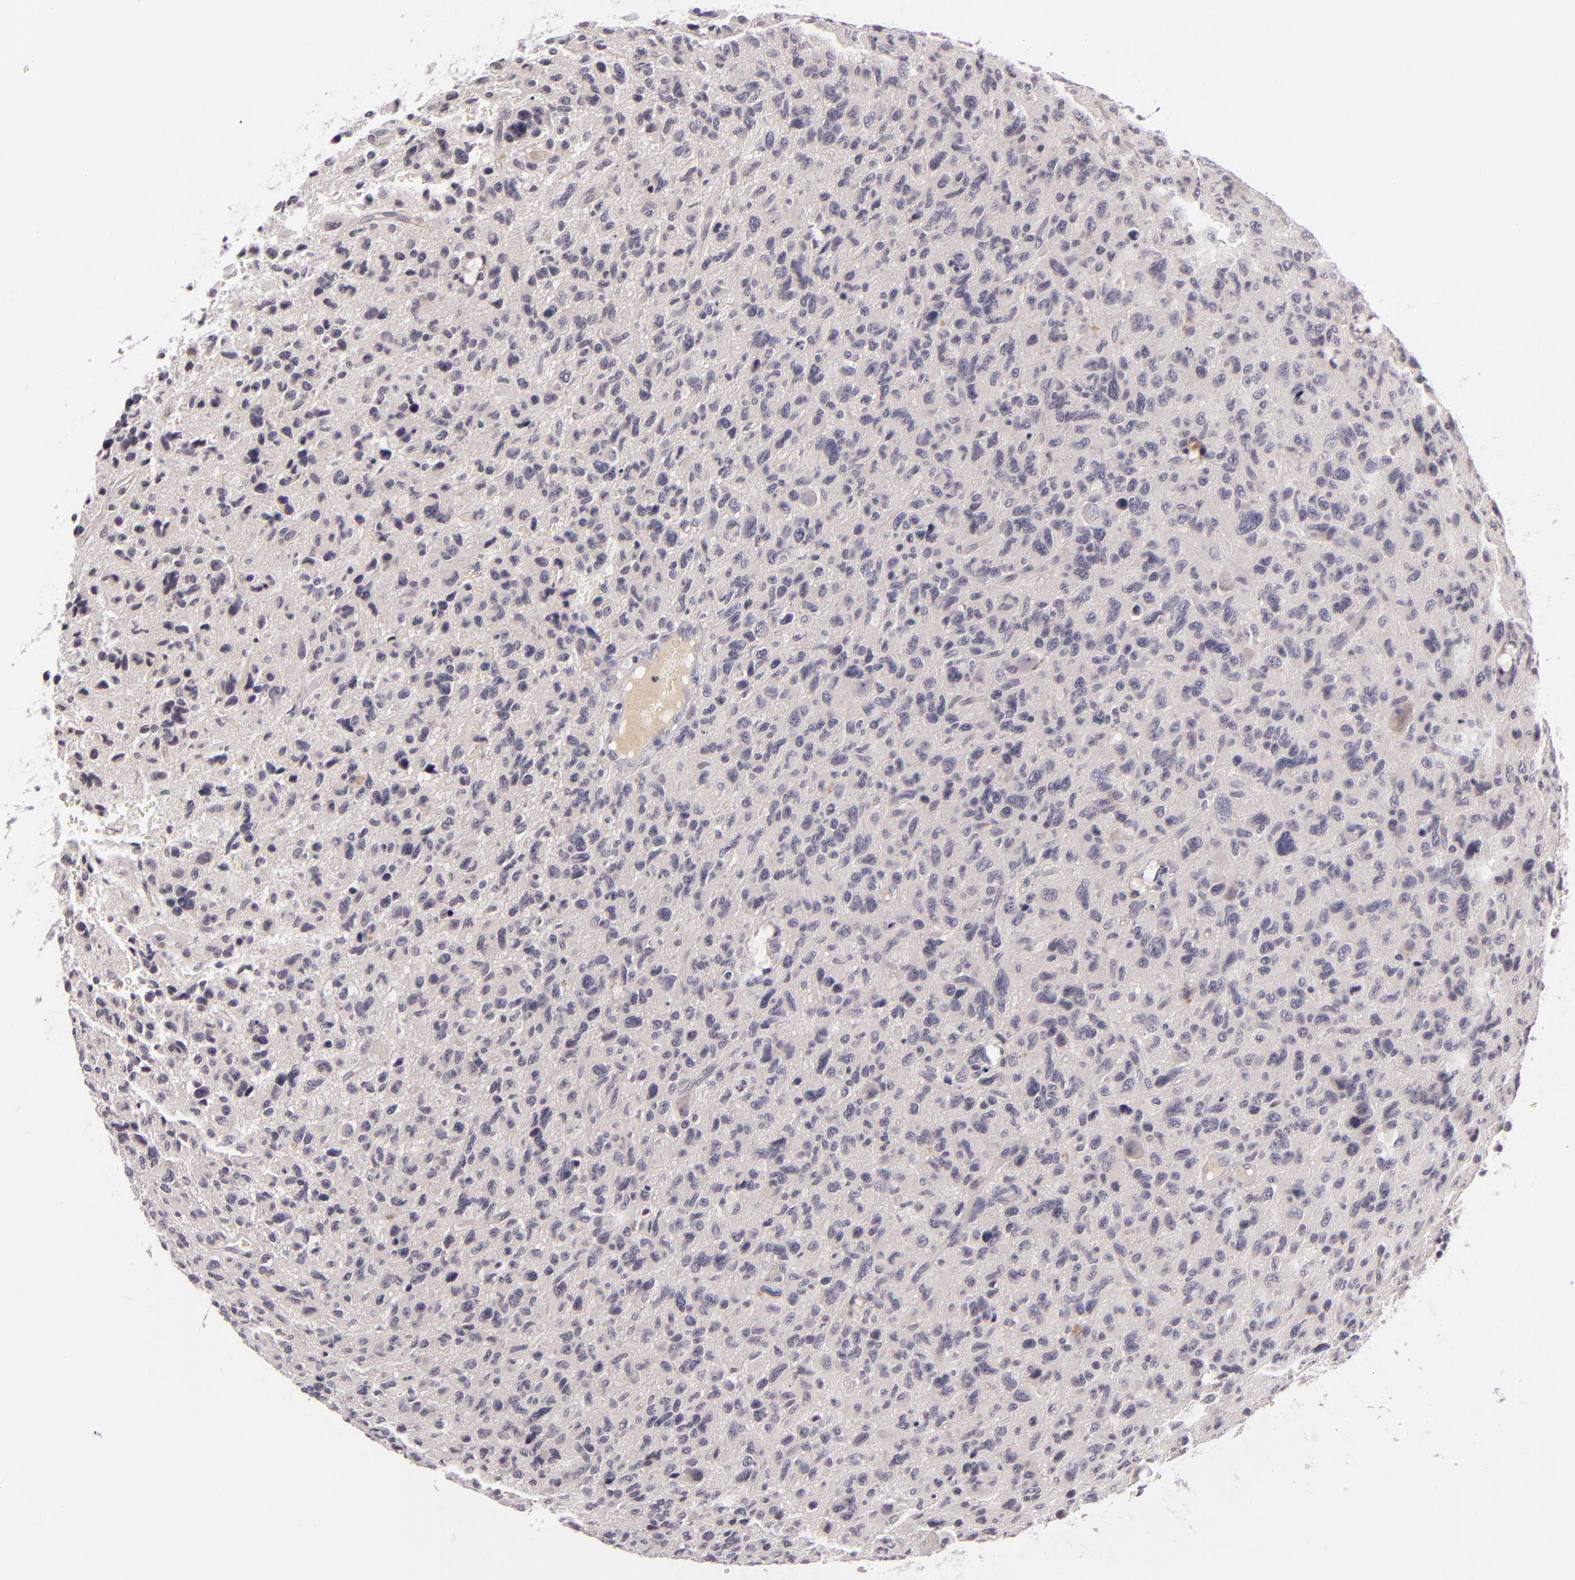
{"staining": {"intensity": "negative", "quantity": "none", "location": "none"}, "tissue": "glioma", "cell_type": "Tumor cells", "image_type": "cancer", "snomed": [{"axis": "morphology", "description": "Glioma, malignant, High grade"}, {"axis": "topography", "description": "Brain"}], "caption": "IHC image of neoplastic tissue: human glioma stained with DAB (3,3'-diaminobenzidine) shows no significant protein staining in tumor cells.", "gene": "DAG1", "patient": {"sex": "female", "age": 60}}